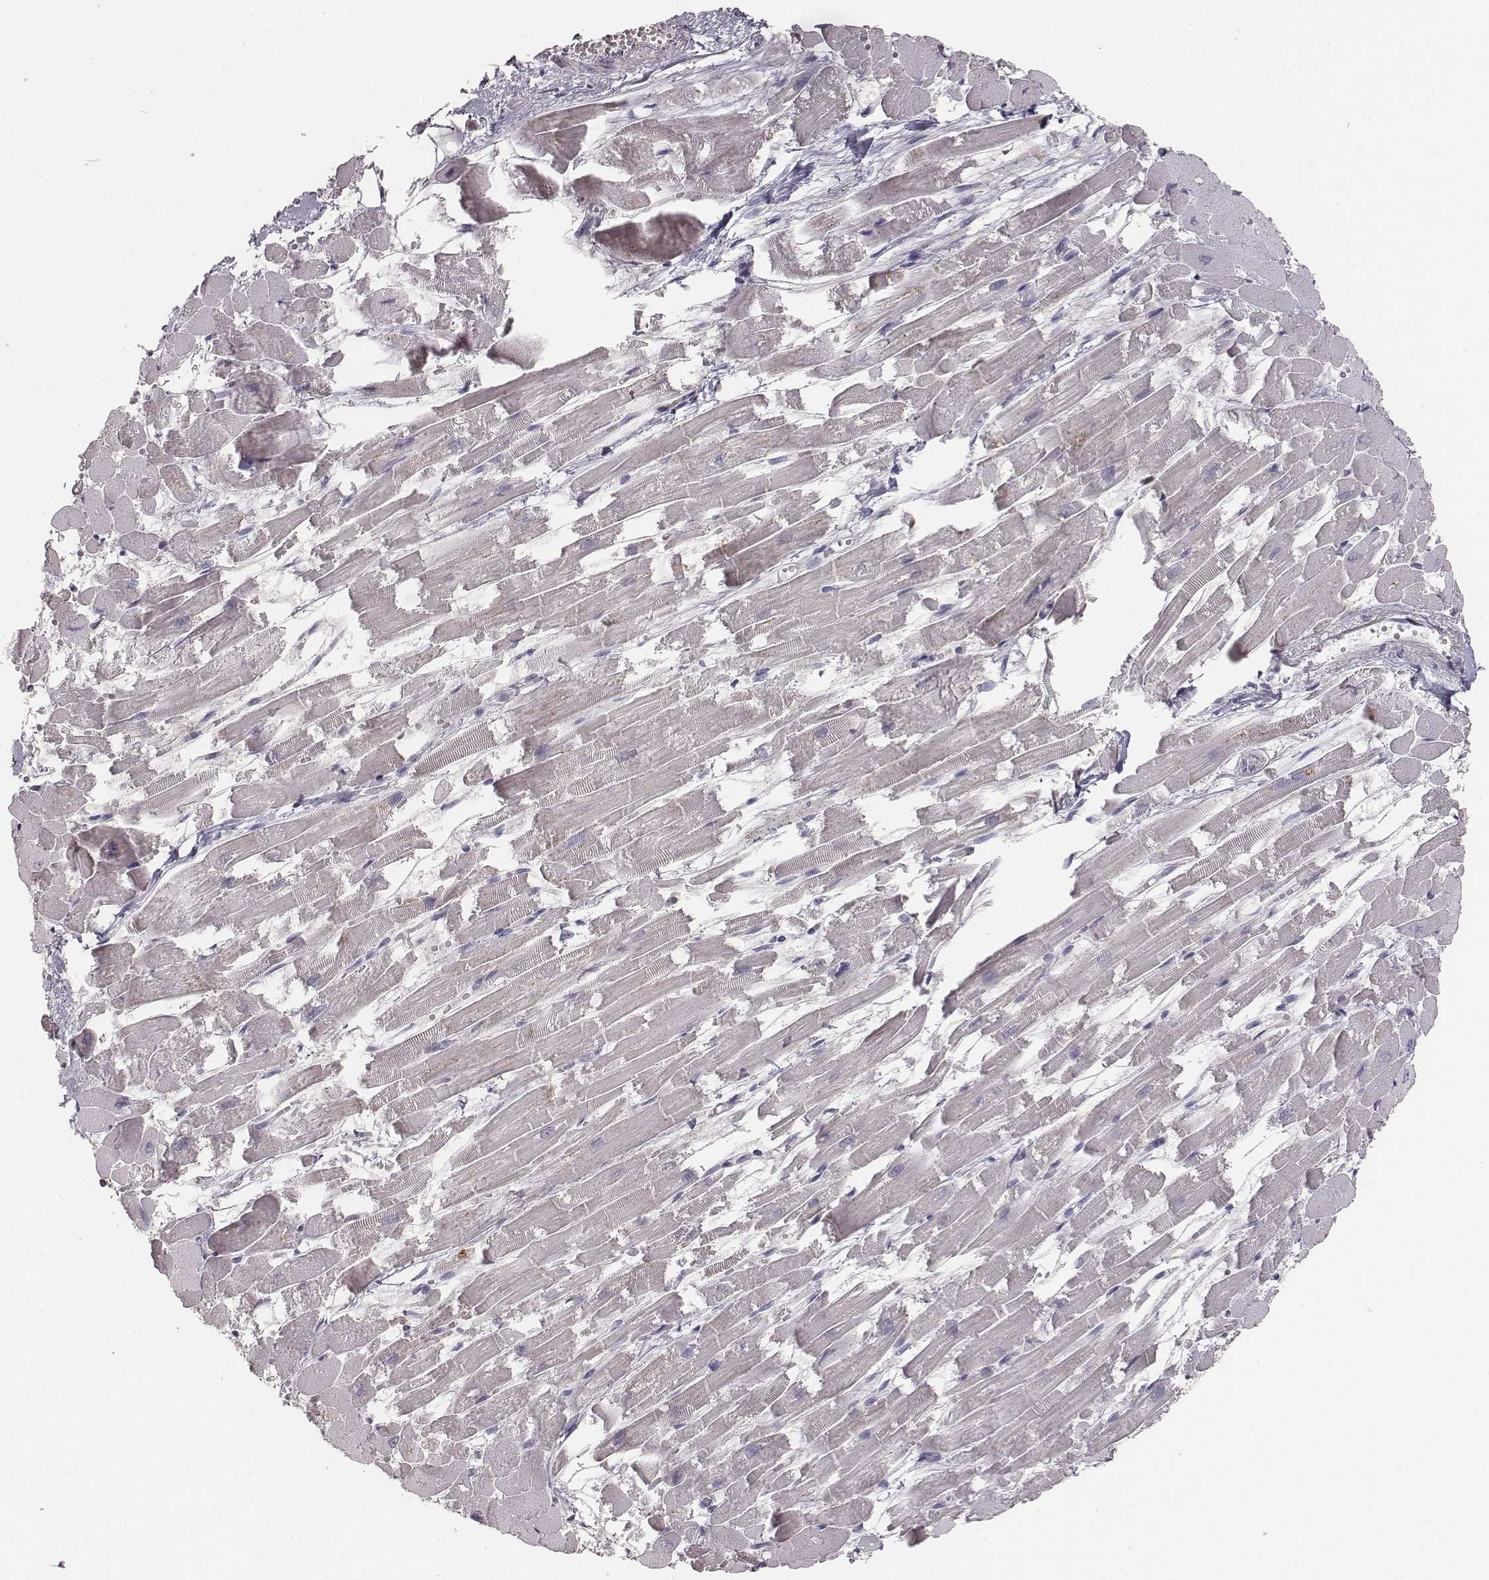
{"staining": {"intensity": "negative", "quantity": "none", "location": "none"}, "tissue": "heart muscle", "cell_type": "Cardiomyocytes", "image_type": "normal", "snomed": [{"axis": "morphology", "description": "Normal tissue, NOS"}, {"axis": "topography", "description": "Heart"}], "caption": "Unremarkable heart muscle was stained to show a protein in brown. There is no significant expression in cardiomyocytes. Nuclei are stained in blue.", "gene": "ABCD3", "patient": {"sex": "female", "age": 52}}